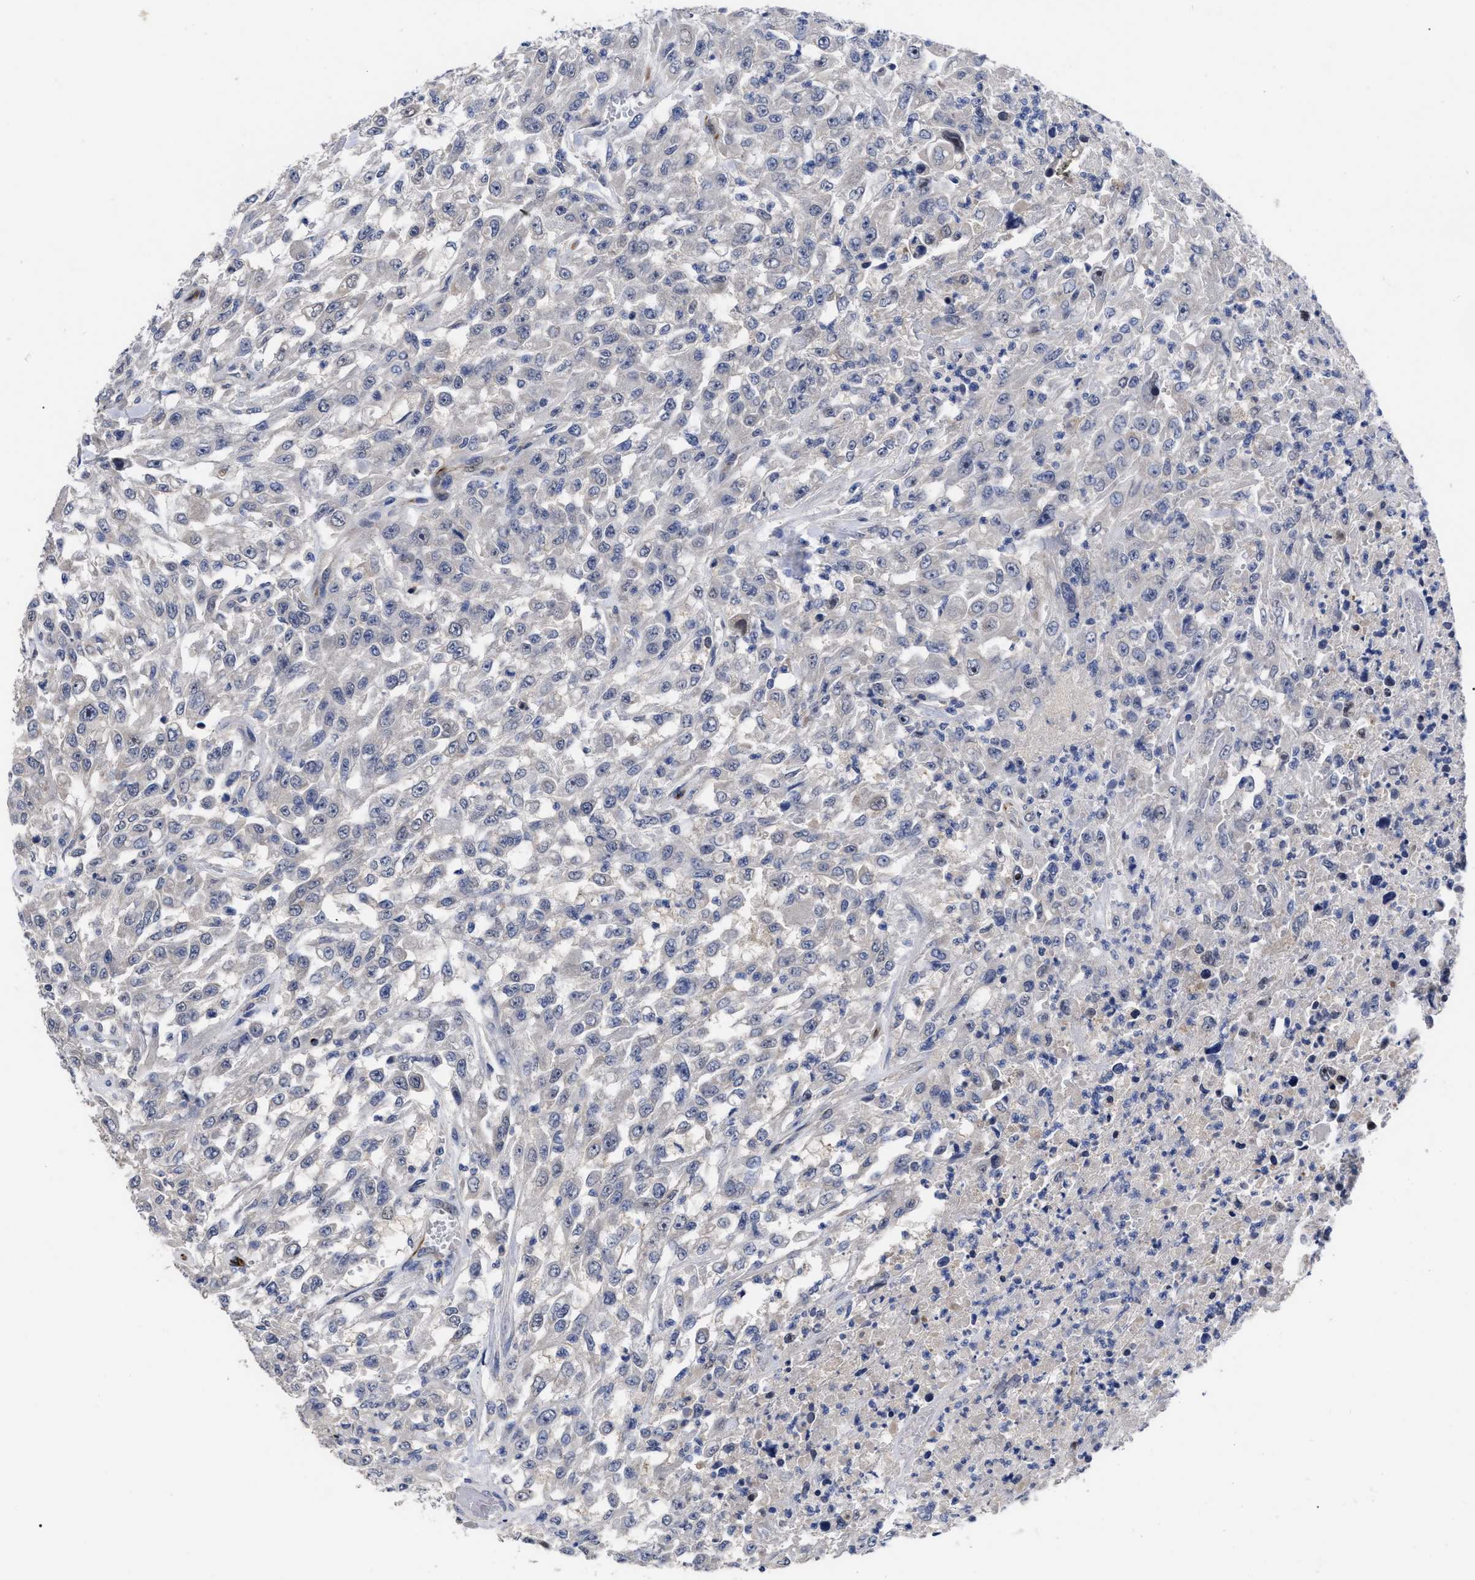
{"staining": {"intensity": "negative", "quantity": "none", "location": "none"}, "tissue": "urothelial cancer", "cell_type": "Tumor cells", "image_type": "cancer", "snomed": [{"axis": "morphology", "description": "Urothelial carcinoma, High grade"}, {"axis": "topography", "description": "Urinary bladder"}], "caption": "A micrograph of urothelial carcinoma (high-grade) stained for a protein demonstrates no brown staining in tumor cells.", "gene": "CCN5", "patient": {"sex": "male", "age": 46}}